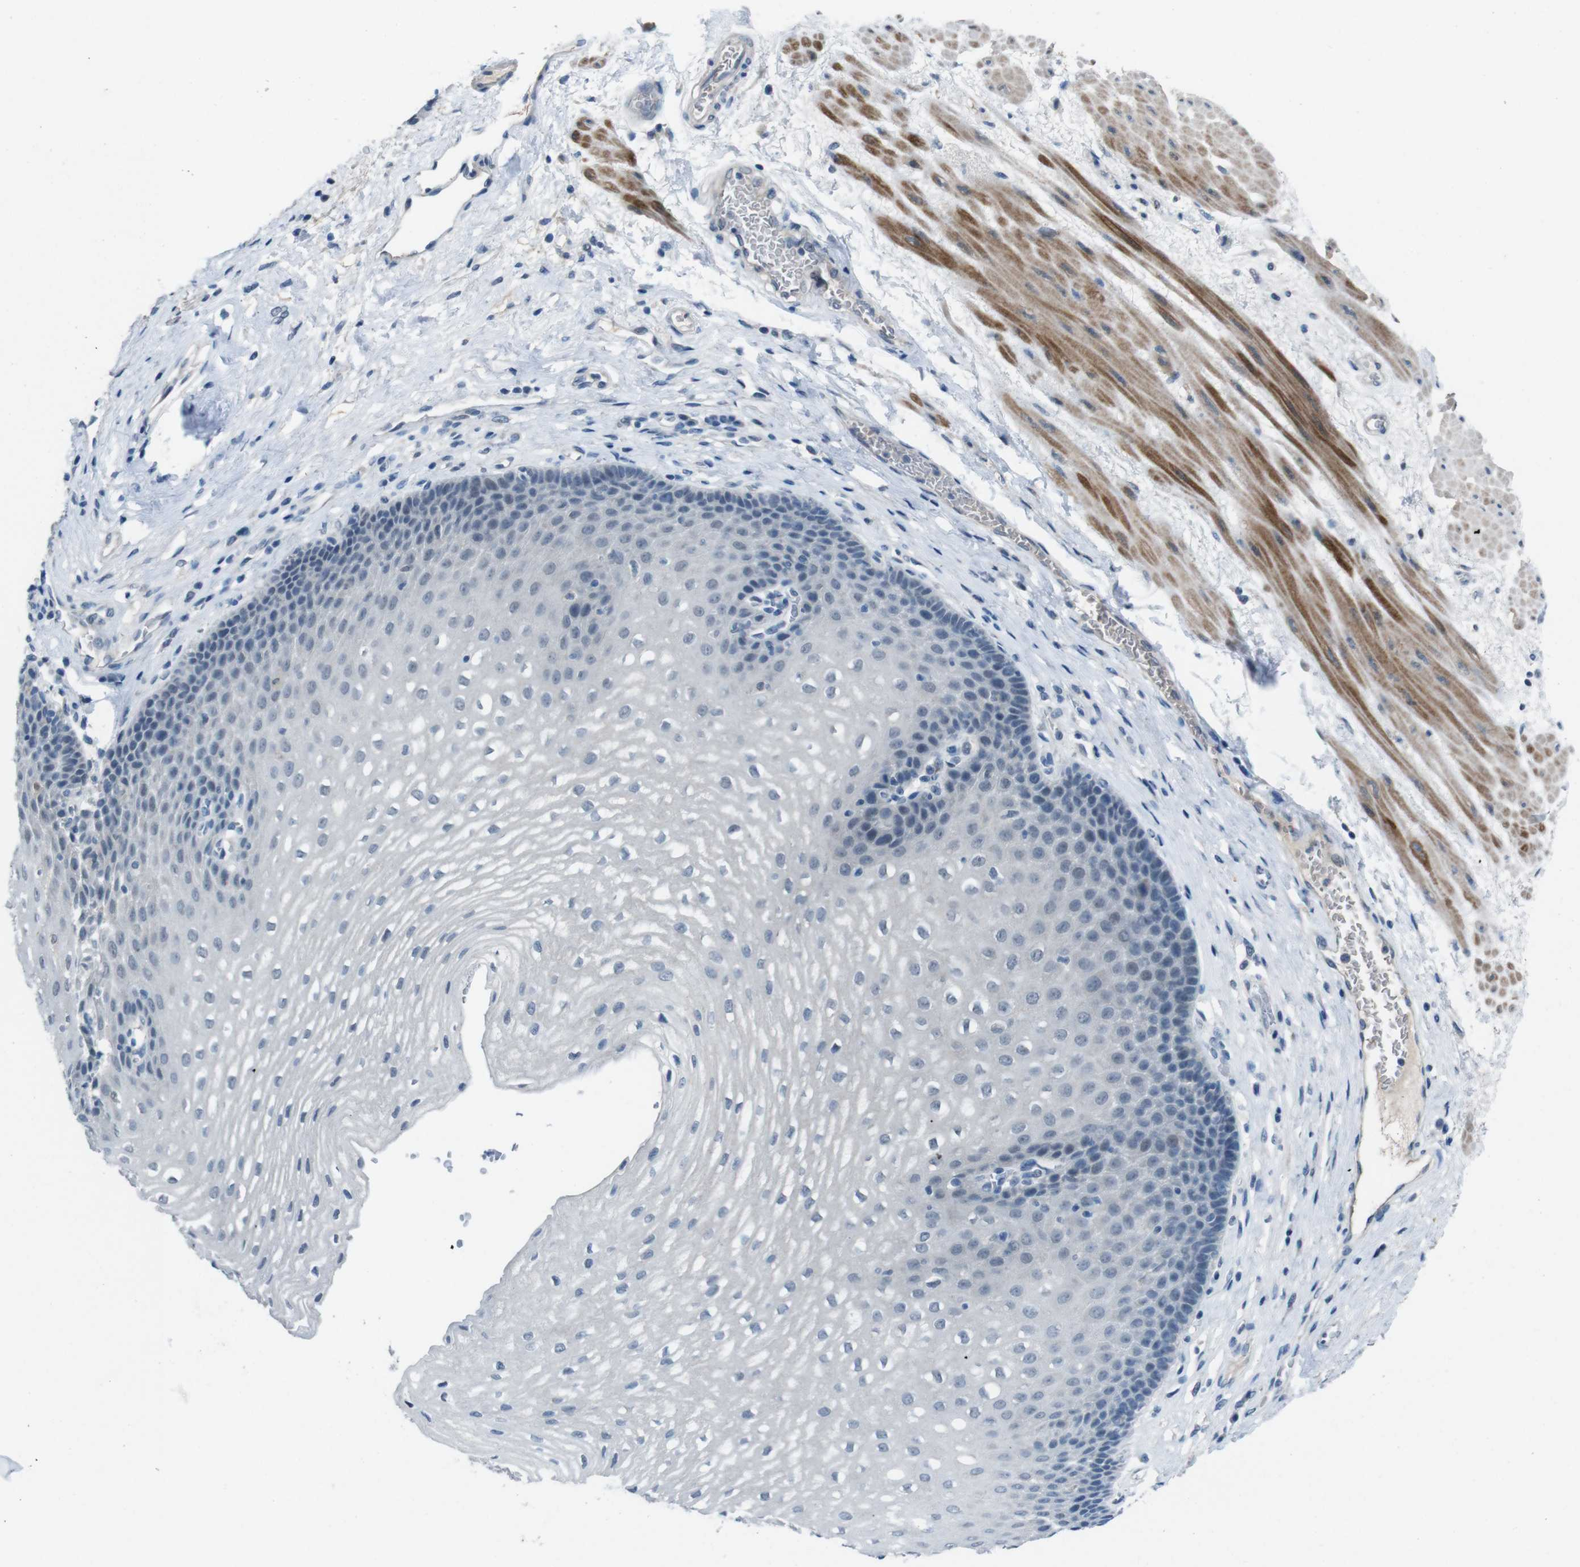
{"staining": {"intensity": "negative", "quantity": "none", "location": "none"}, "tissue": "esophagus", "cell_type": "Squamous epithelial cells", "image_type": "normal", "snomed": [{"axis": "morphology", "description": "Normal tissue, NOS"}, {"axis": "topography", "description": "Esophagus"}], "caption": "High magnification brightfield microscopy of unremarkable esophagus stained with DAB (3,3'-diaminobenzidine) (brown) and counterstained with hematoxylin (blue): squamous epithelial cells show no significant positivity. (DAB IHC with hematoxylin counter stain).", "gene": "CDHR2", "patient": {"sex": "male", "age": 48}}